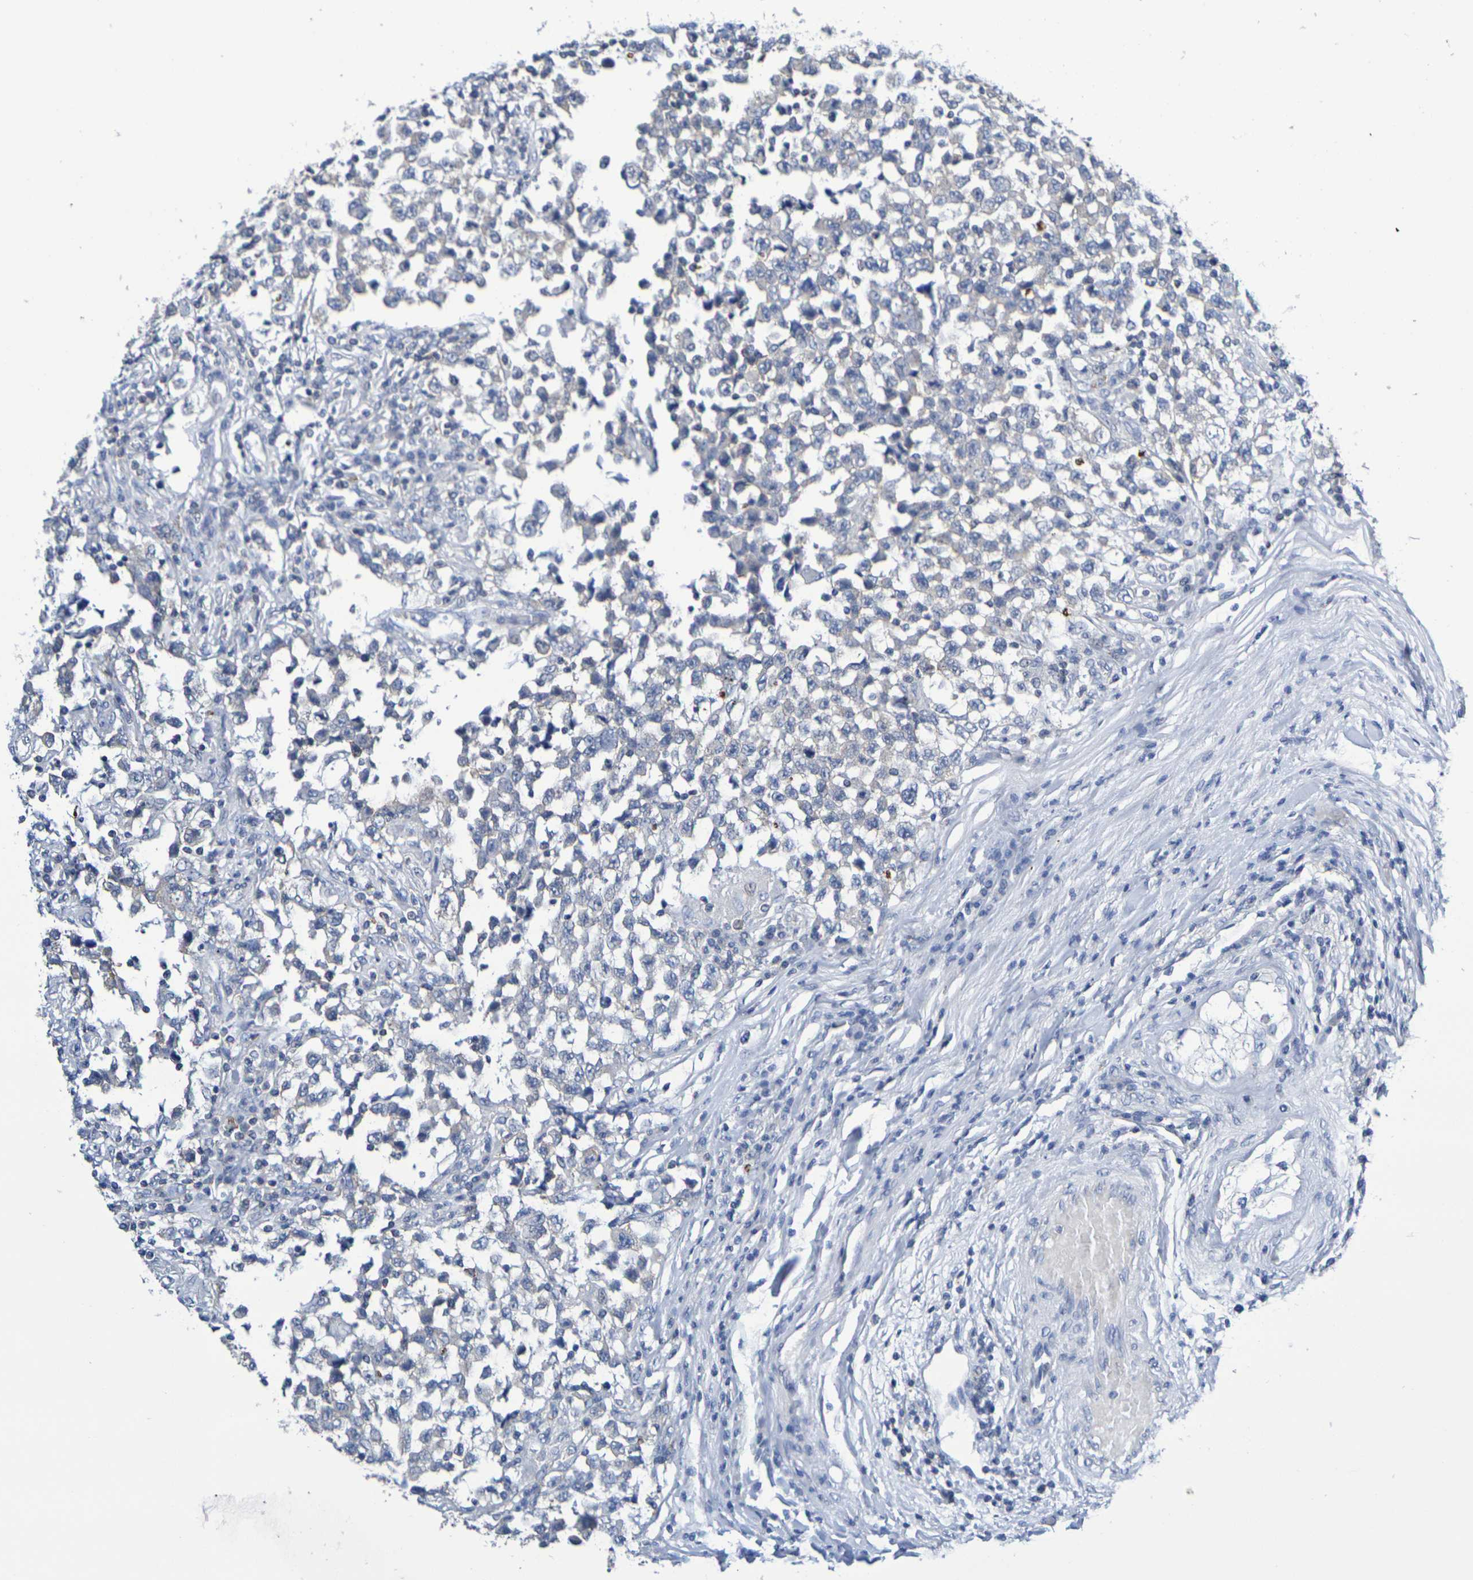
{"staining": {"intensity": "weak", "quantity": "25%-75%", "location": "cytoplasmic/membranous"}, "tissue": "testis cancer", "cell_type": "Tumor cells", "image_type": "cancer", "snomed": [{"axis": "morphology", "description": "Carcinoma, Embryonal, NOS"}, {"axis": "topography", "description": "Testis"}], "caption": "Immunohistochemistry photomicrograph of neoplastic tissue: testis cancer (embryonal carcinoma) stained using immunohistochemistry (IHC) displays low levels of weak protein expression localized specifically in the cytoplasmic/membranous of tumor cells, appearing as a cytoplasmic/membranous brown color.", "gene": "CHRNB1", "patient": {"sex": "male", "age": 21}}